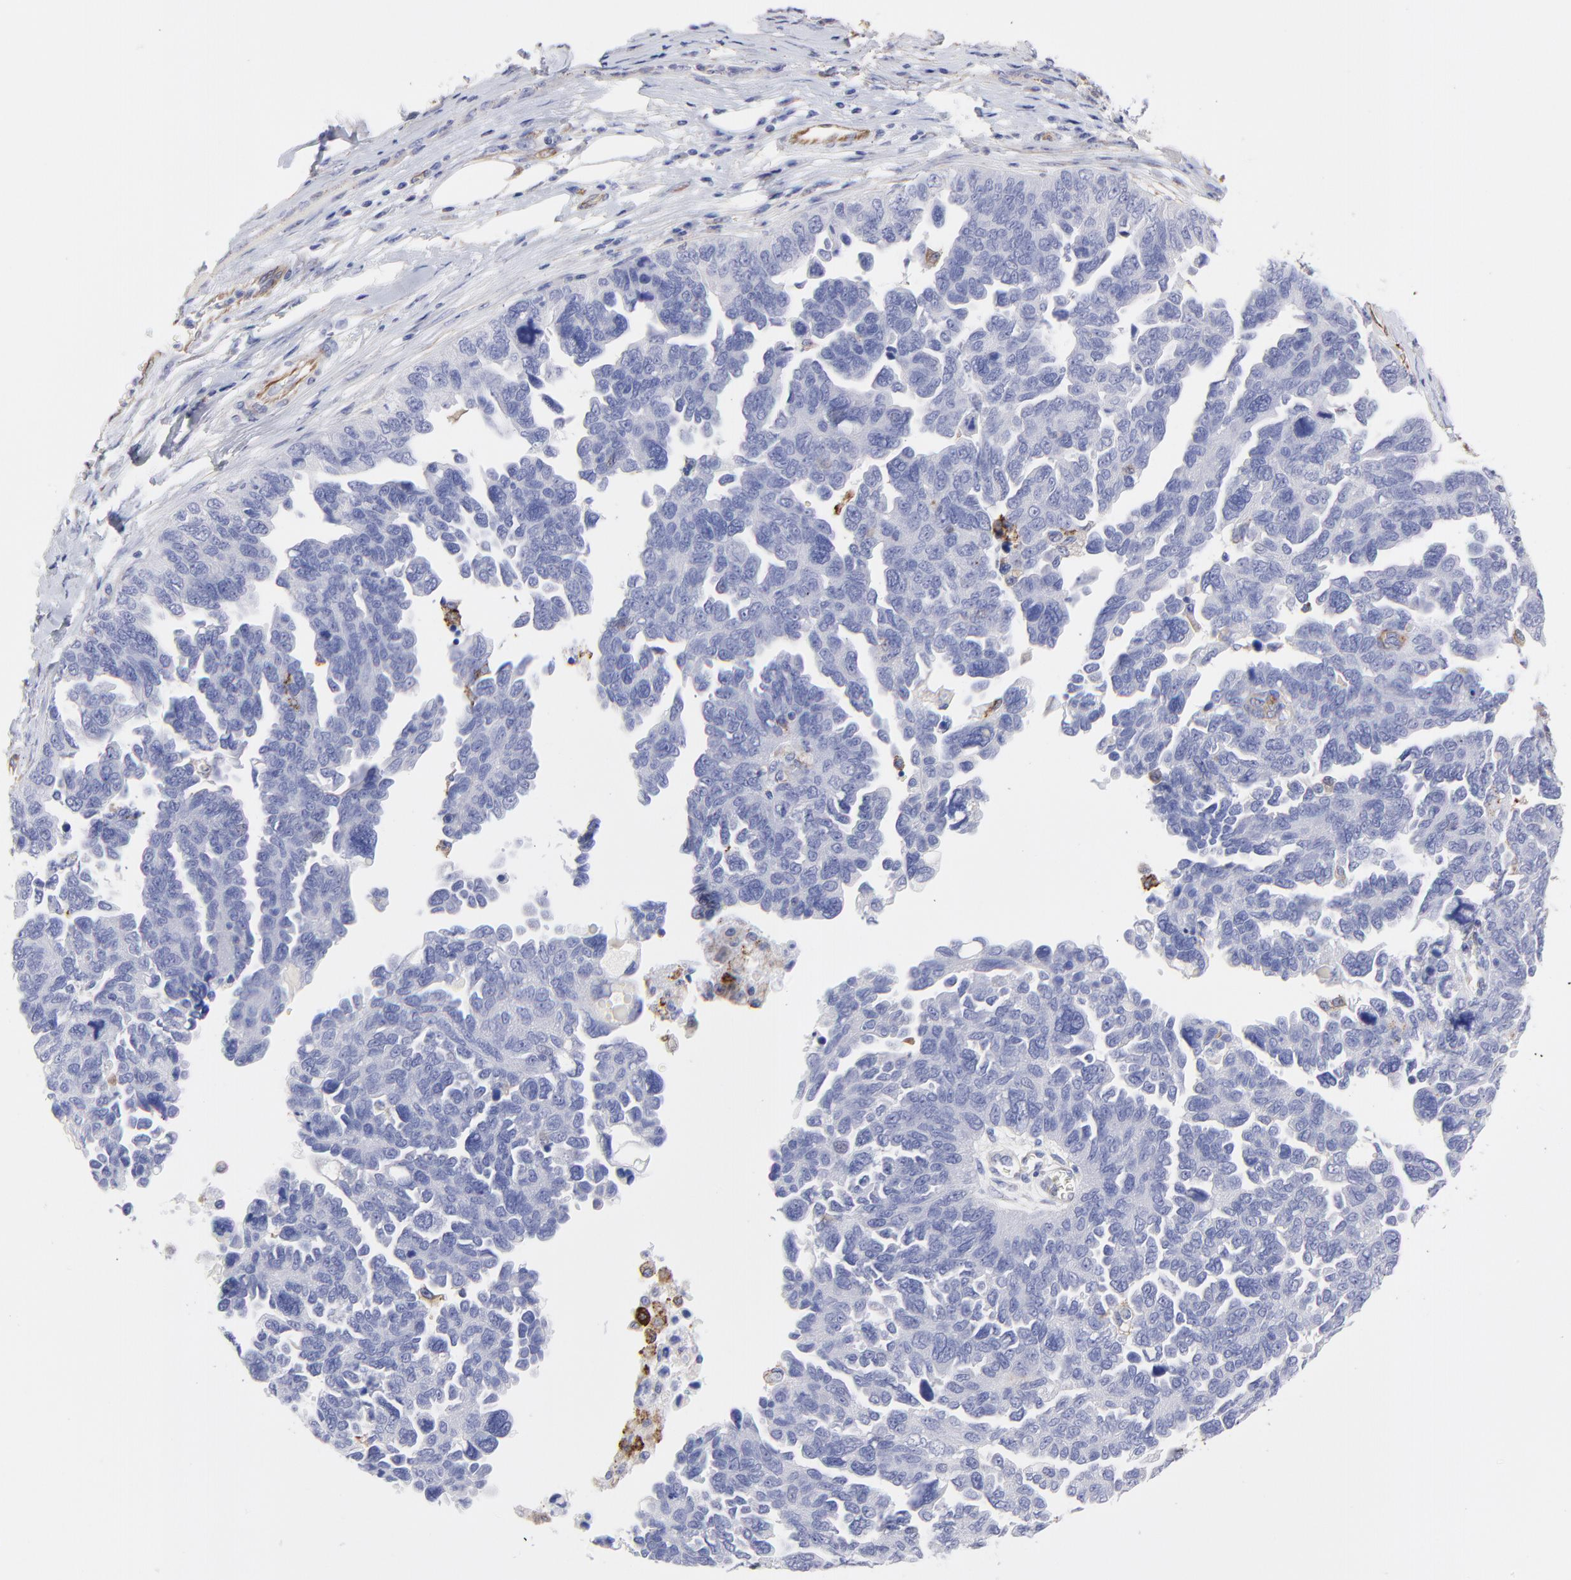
{"staining": {"intensity": "weak", "quantity": "<25%", "location": "cytoplasmic/membranous"}, "tissue": "ovarian cancer", "cell_type": "Tumor cells", "image_type": "cancer", "snomed": [{"axis": "morphology", "description": "Cystadenocarcinoma, serous, NOS"}, {"axis": "topography", "description": "Ovary"}], "caption": "Photomicrograph shows no significant protein expression in tumor cells of serous cystadenocarcinoma (ovarian).", "gene": "COX8C", "patient": {"sex": "female", "age": 64}}